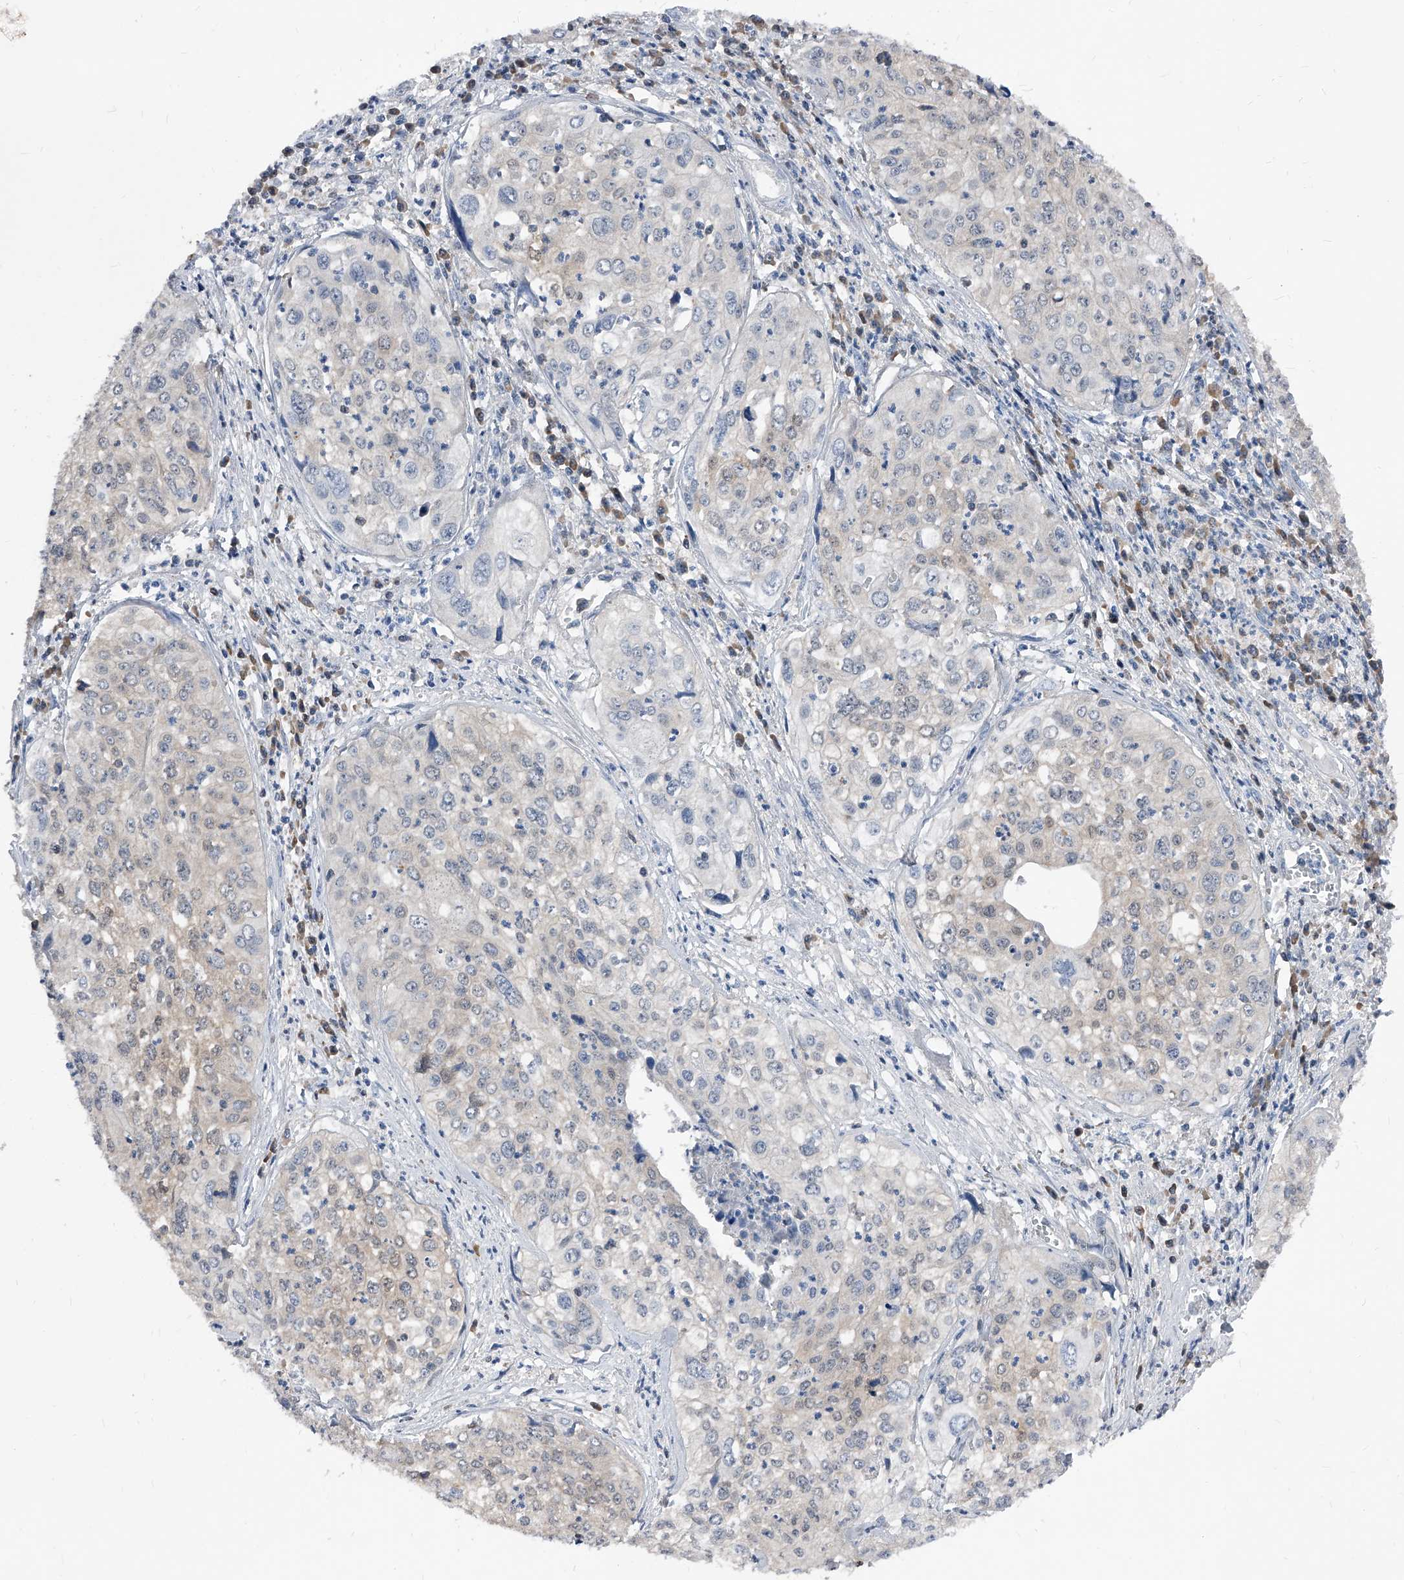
{"staining": {"intensity": "negative", "quantity": "none", "location": "none"}, "tissue": "cervical cancer", "cell_type": "Tumor cells", "image_type": "cancer", "snomed": [{"axis": "morphology", "description": "Squamous cell carcinoma, NOS"}, {"axis": "topography", "description": "Cervix"}], "caption": "There is no significant positivity in tumor cells of cervical cancer (squamous cell carcinoma).", "gene": "MAP2K6", "patient": {"sex": "female", "age": 31}}